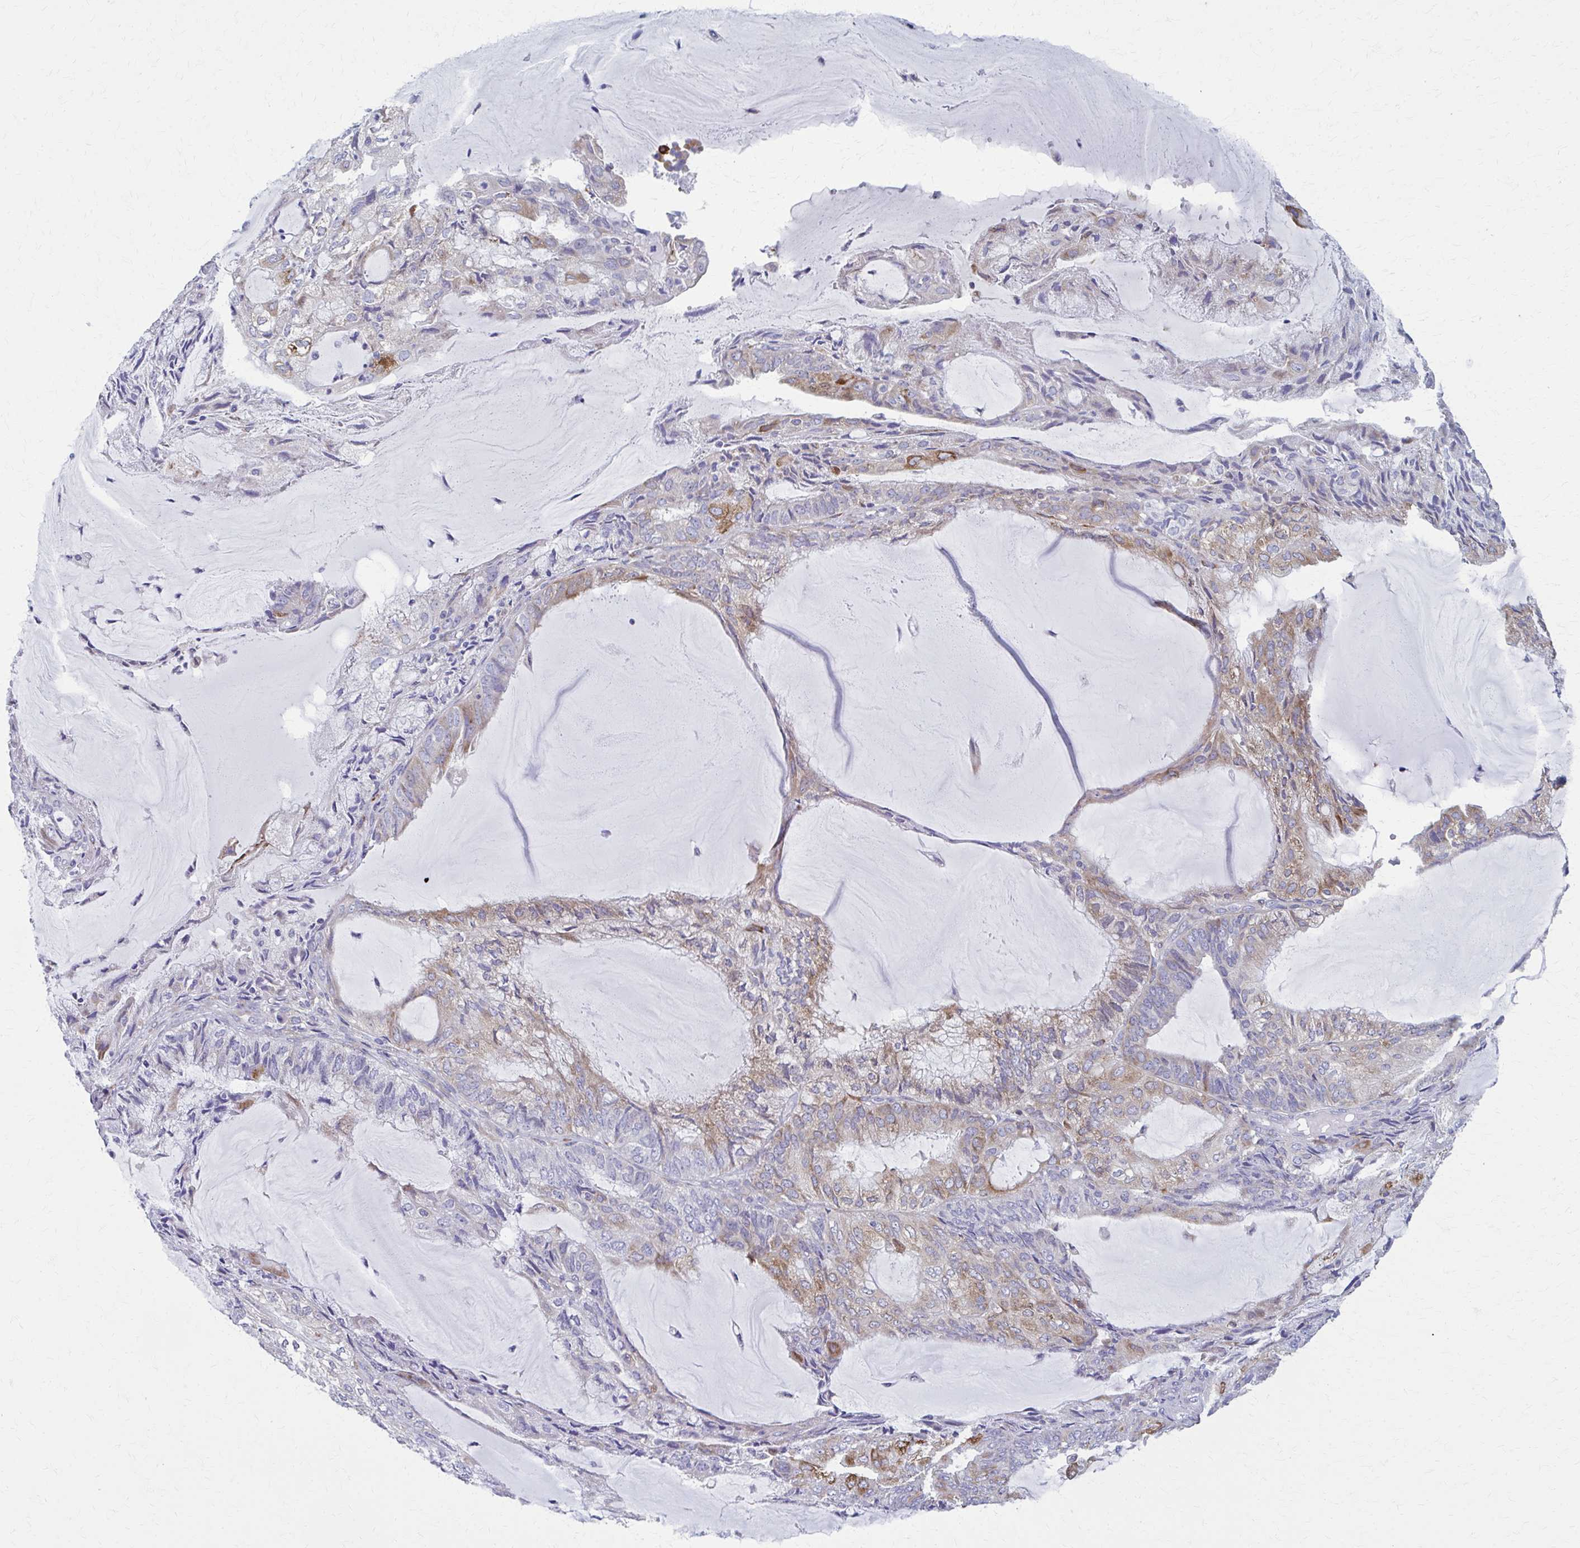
{"staining": {"intensity": "moderate", "quantity": "<25%", "location": "cytoplasmic/membranous"}, "tissue": "endometrial cancer", "cell_type": "Tumor cells", "image_type": "cancer", "snomed": [{"axis": "morphology", "description": "Adenocarcinoma, NOS"}, {"axis": "topography", "description": "Endometrium"}], "caption": "Adenocarcinoma (endometrial) was stained to show a protein in brown. There is low levels of moderate cytoplasmic/membranous expression in about <25% of tumor cells. (IHC, brightfield microscopy, high magnification).", "gene": "SPATS2L", "patient": {"sex": "female", "age": 81}}